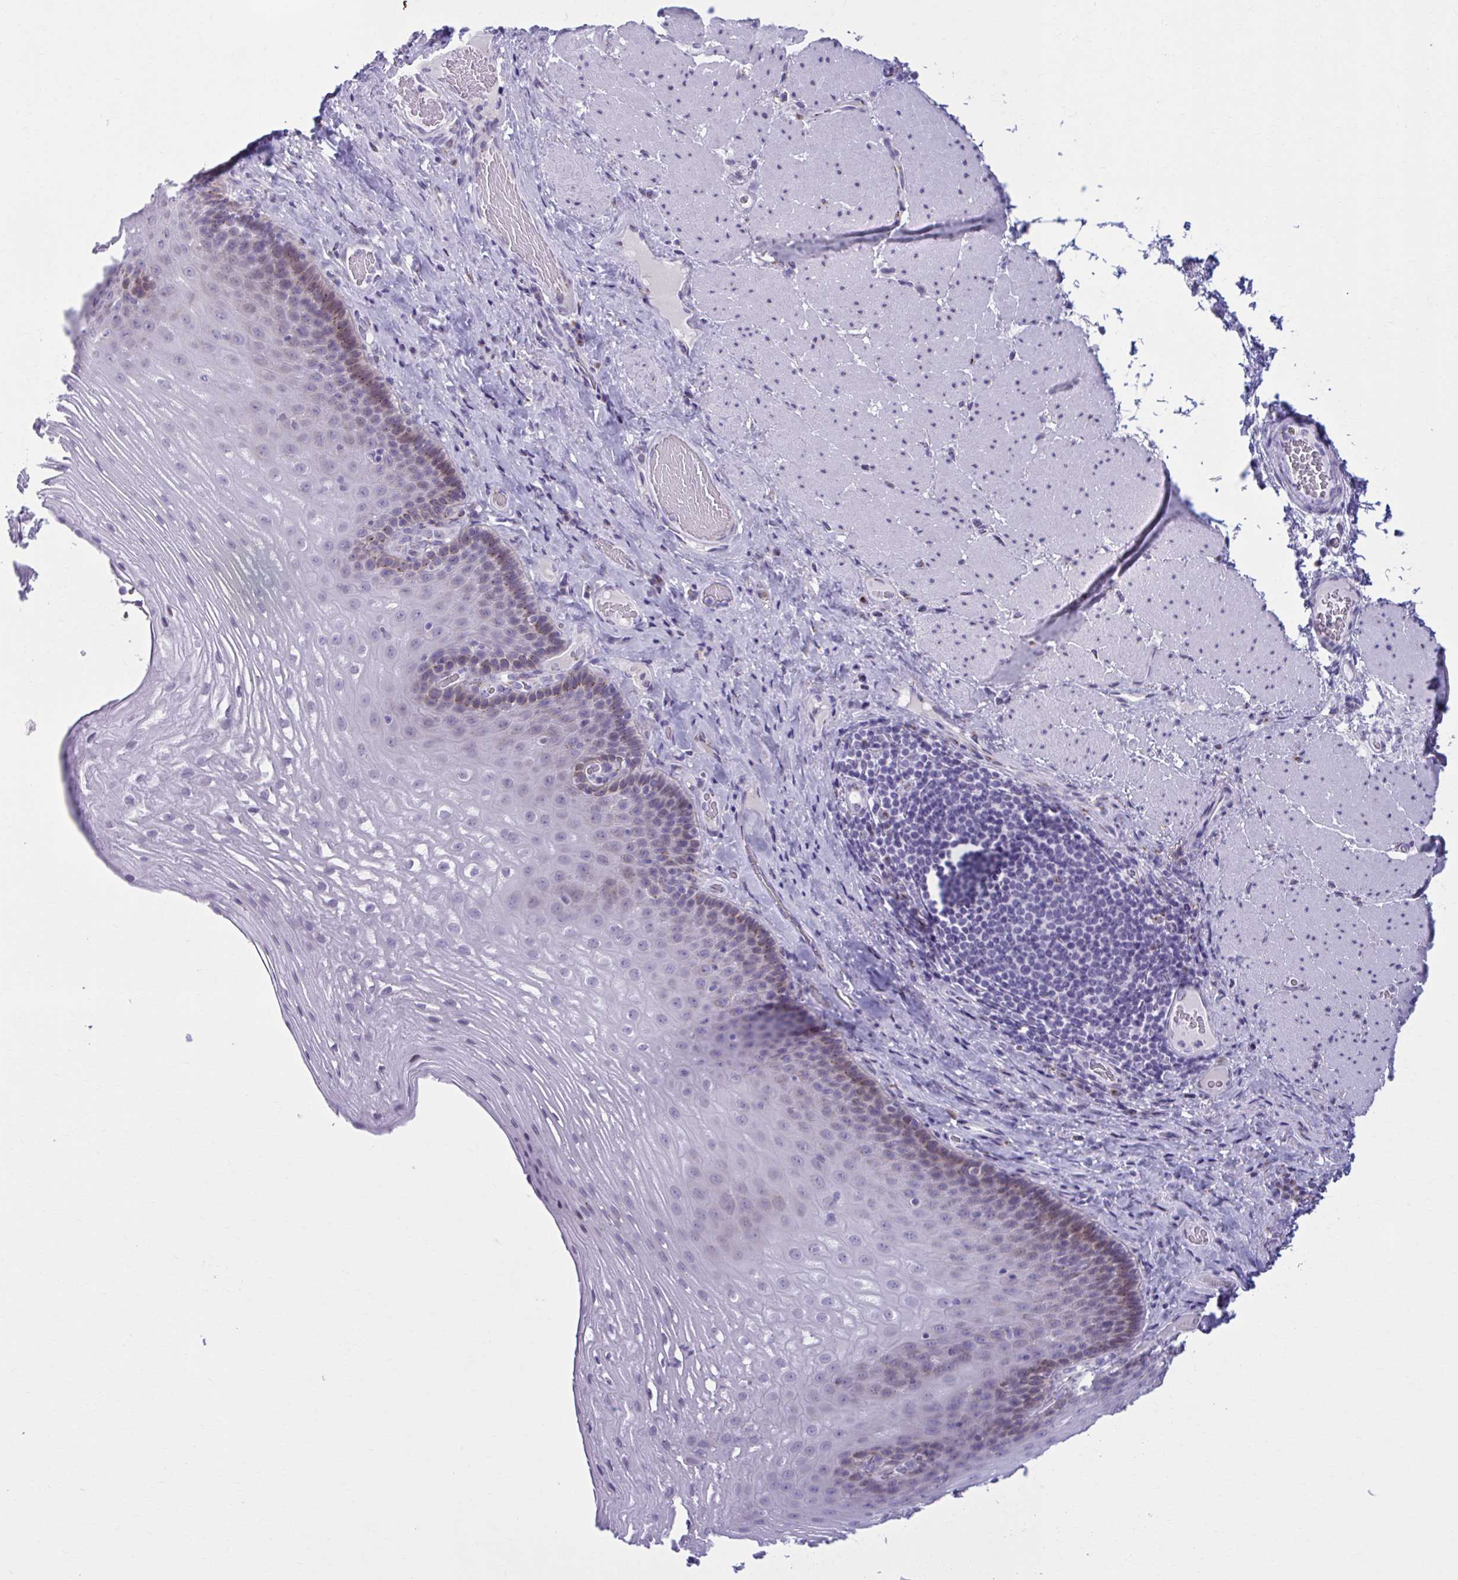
{"staining": {"intensity": "moderate", "quantity": "25%-75%", "location": "cytoplasmic/membranous,nuclear"}, "tissue": "esophagus", "cell_type": "Squamous epithelial cells", "image_type": "normal", "snomed": [{"axis": "morphology", "description": "Normal tissue, NOS"}, {"axis": "topography", "description": "Esophagus"}], "caption": "A micrograph of esophagus stained for a protein demonstrates moderate cytoplasmic/membranous,nuclear brown staining in squamous epithelial cells.", "gene": "ZNF682", "patient": {"sex": "male", "age": 62}}